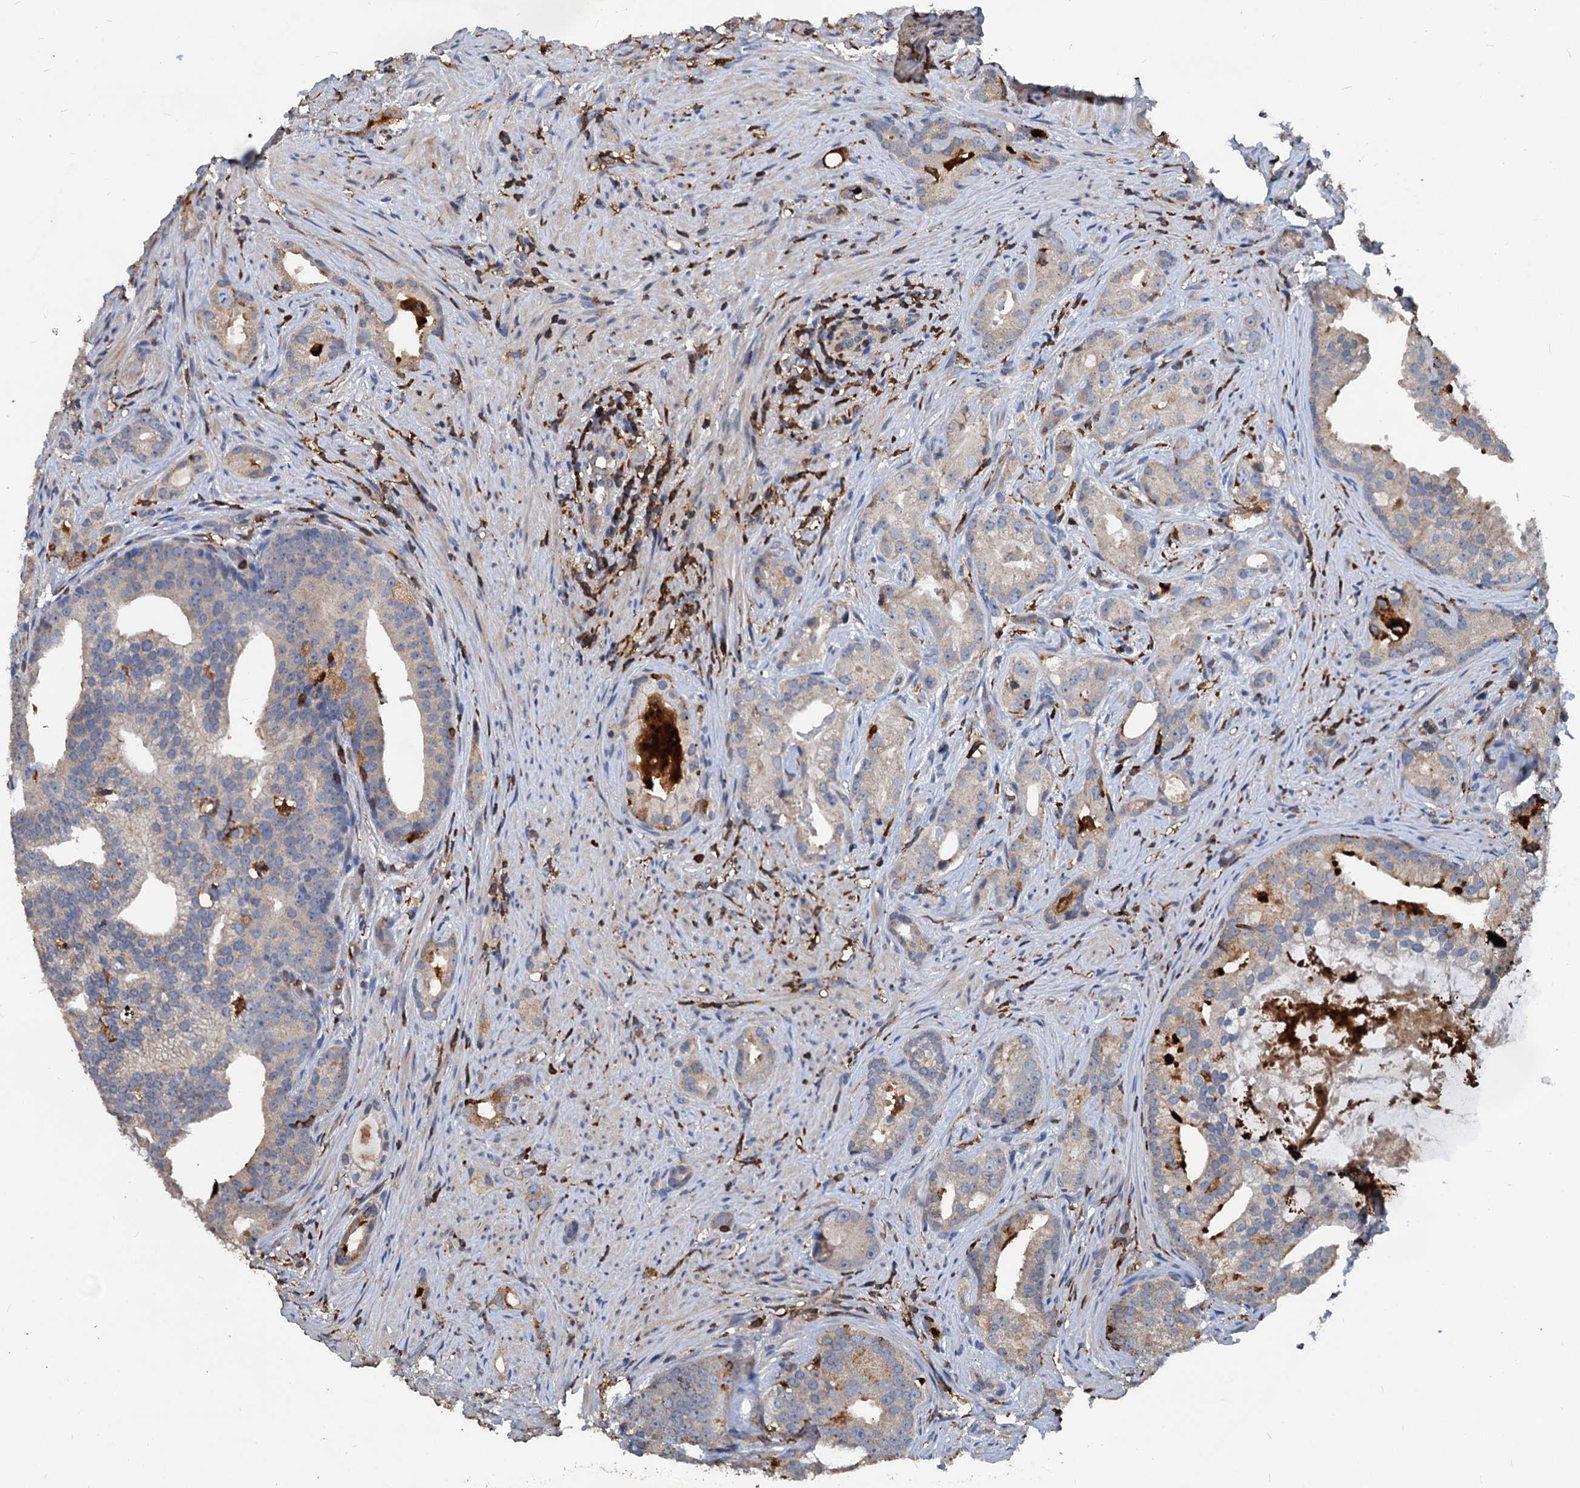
{"staining": {"intensity": "negative", "quantity": "none", "location": "none"}, "tissue": "prostate cancer", "cell_type": "Tumor cells", "image_type": "cancer", "snomed": [{"axis": "morphology", "description": "Adenocarcinoma, Low grade"}, {"axis": "topography", "description": "Prostate"}], "caption": "Tumor cells are negative for protein expression in human low-grade adenocarcinoma (prostate).", "gene": "LCP2", "patient": {"sex": "male", "age": 71}}